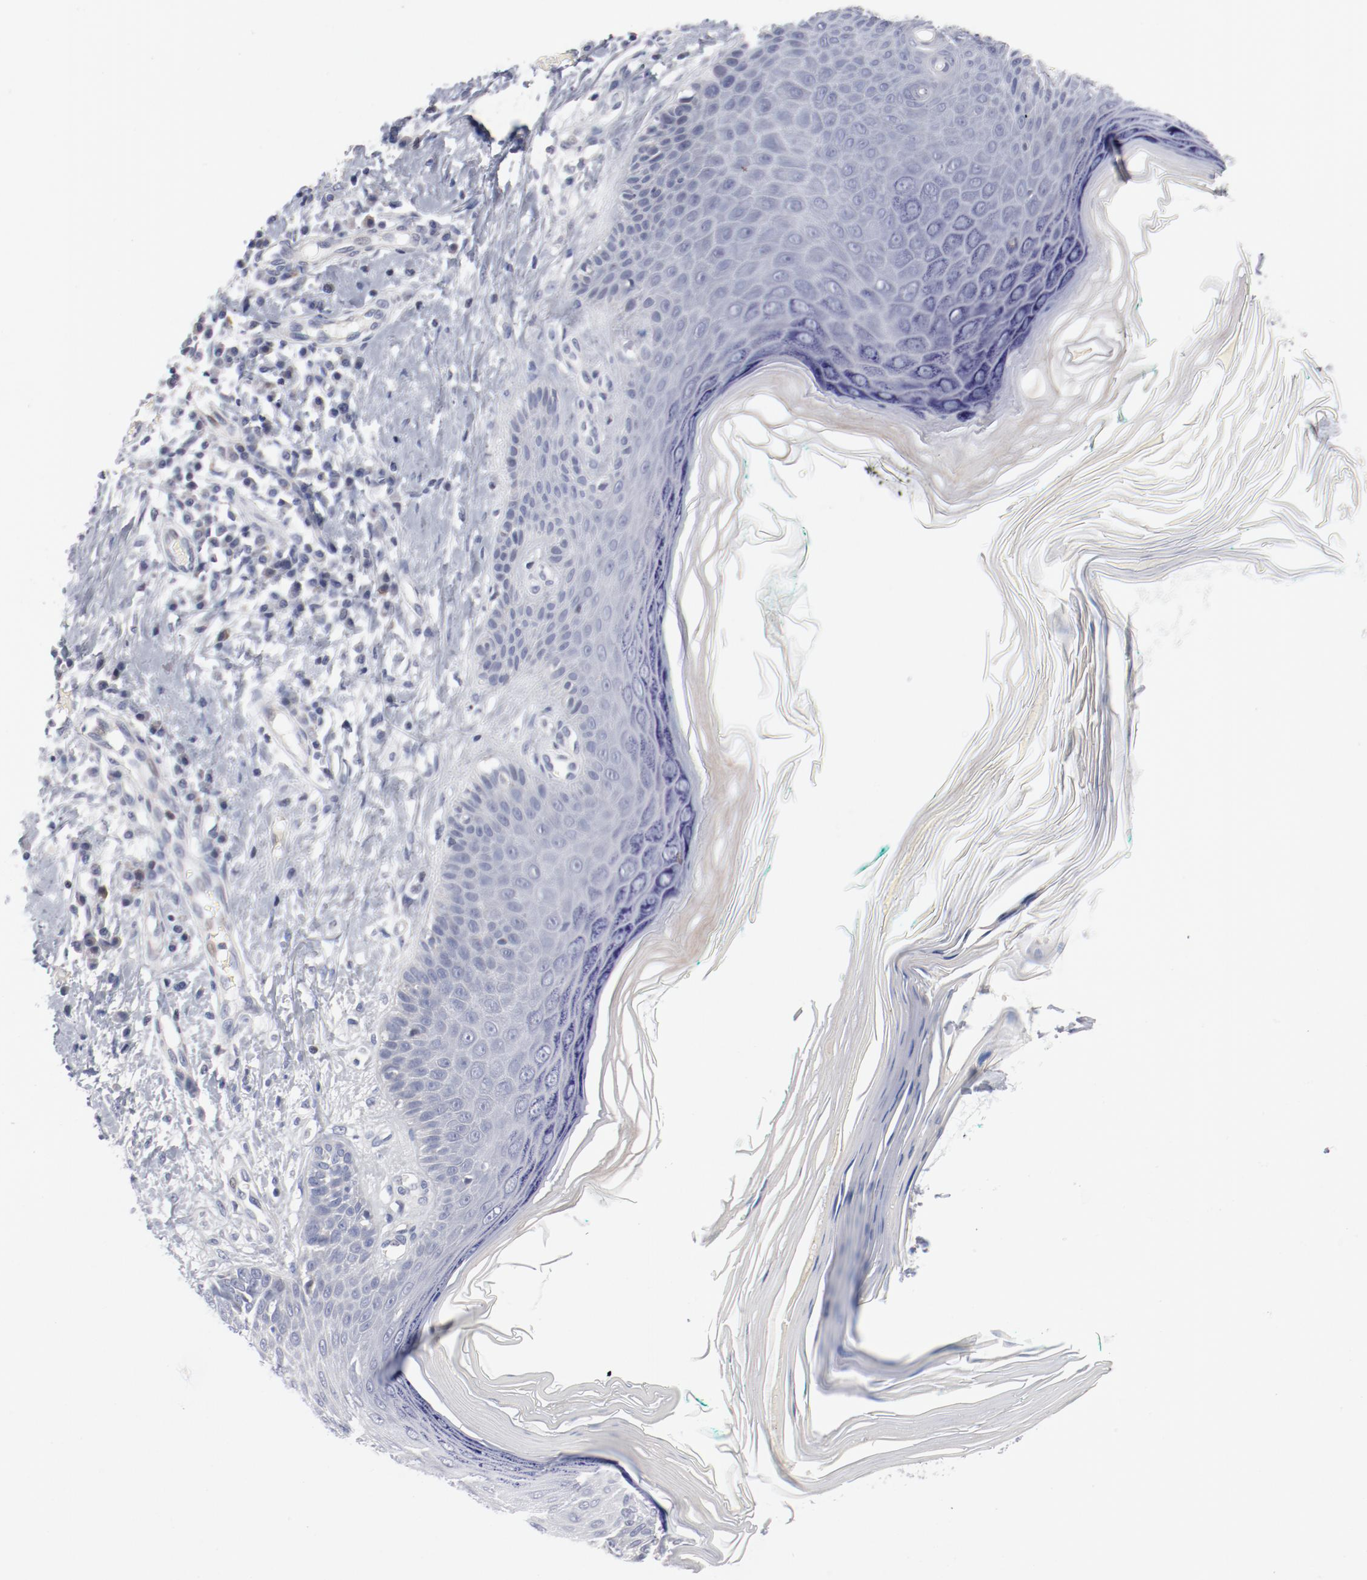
{"staining": {"intensity": "negative", "quantity": "none", "location": "none"}, "tissue": "skin cancer", "cell_type": "Tumor cells", "image_type": "cancer", "snomed": [{"axis": "morphology", "description": "Normal tissue, NOS"}, {"axis": "morphology", "description": "Basal cell carcinoma"}, {"axis": "topography", "description": "Skin"}], "caption": "Immunohistochemistry of human skin cancer displays no staining in tumor cells.", "gene": "KCNK13", "patient": {"sex": "male", "age": 77}}